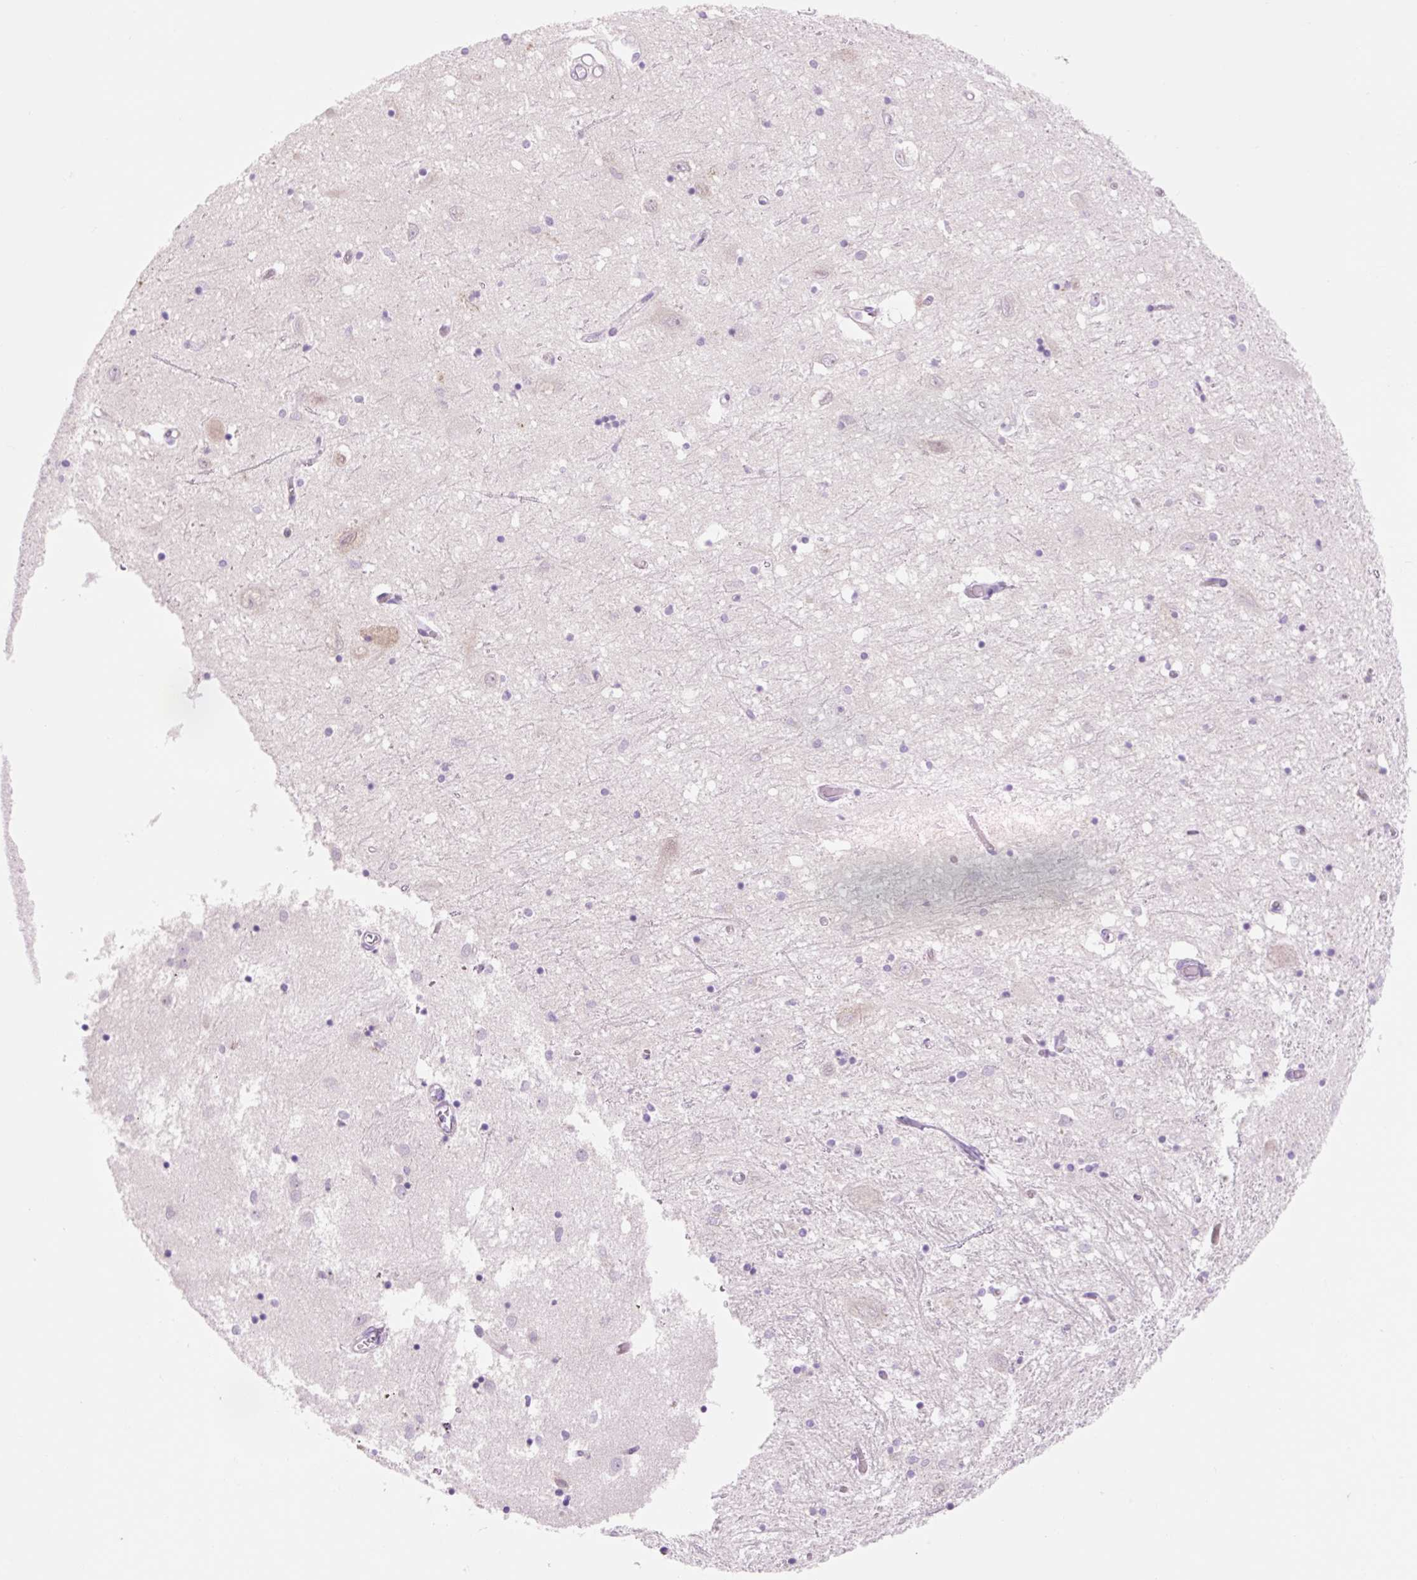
{"staining": {"intensity": "negative", "quantity": "none", "location": "none"}, "tissue": "caudate", "cell_type": "Glial cells", "image_type": "normal", "snomed": [{"axis": "morphology", "description": "Normal tissue, NOS"}, {"axis": "topography", "description": "Lateral ventricle wall"}], "caption": "Caudate was stained to show a protein in brown. There is no significant staining in glial cells.", "gene": "CELF6", "patient": {"sex": "male", "age": 70}}